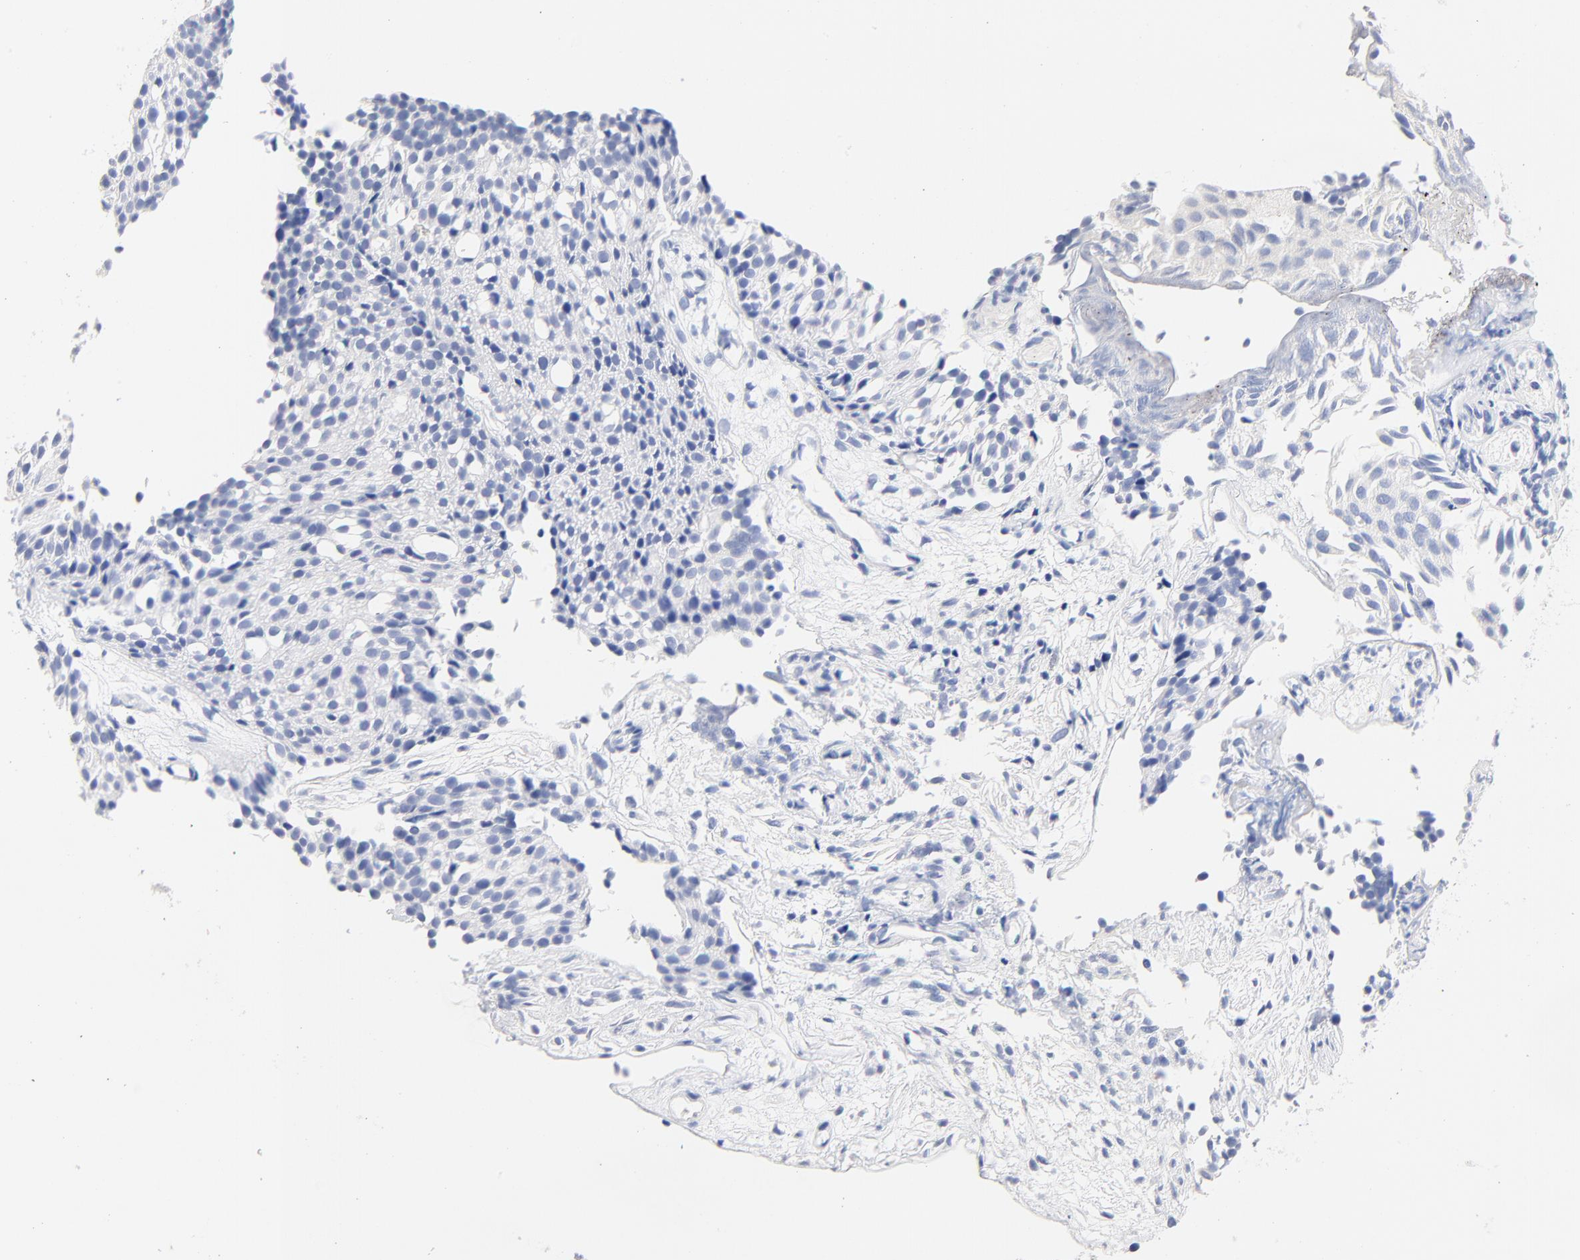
{"staining": {"intensity": "negative", "quantity": "none", "location": "none"}, "tissue": "urothelial cancer", "cell_type": "Tumor cells", "image_type": "cancer", "snomed": [{"axis": "morphology", "description": "Urothelial carcinoma, Low grade"}, {"axis": "topography", "description": "Urinary bladder"}], "caption": "DAB immunohistochemical staining of urothelial cancer displays no significant positivity in tumor cells.", "gene": "CPS1", "patient": {"sex": "male", "age": 85}}